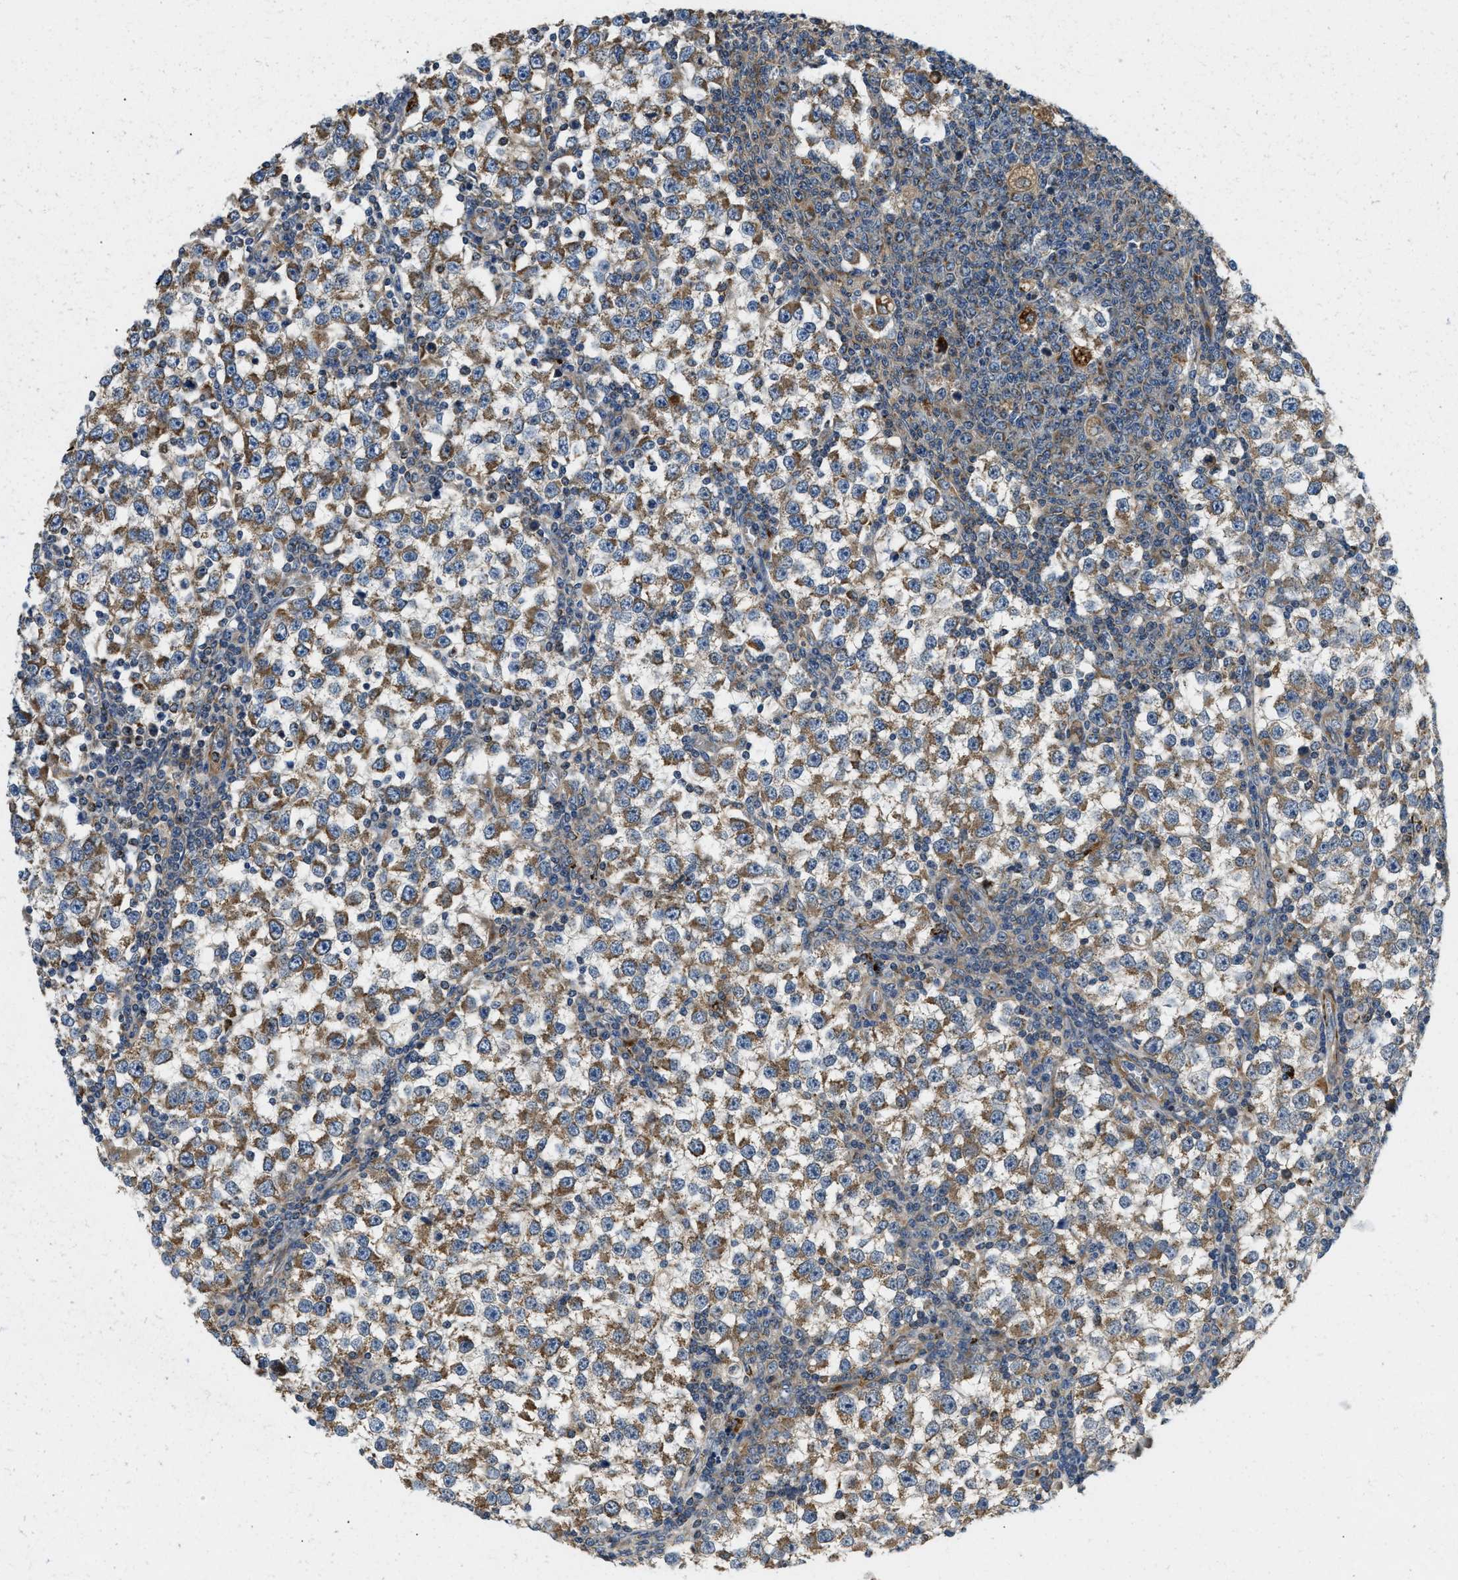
{"staining": {"intensity": "moderate", "quantity": ">75%", "location": "cytoplasmic/membranous"}, "tissue": "testis cancer", "cell_type": "Tumor cells", "image_type": "cancer", "snomed": [{"axis": "morphology", "description": "Seminoma, NOS"}, {"axis": "topography", "description": "Testis"}], "caption": "Human testis seminoma stained with a protein marker exhibits moderate staining in tumor cells.", "gene": "ZNF599", "patient": {"sex": "male", "age": 65}}